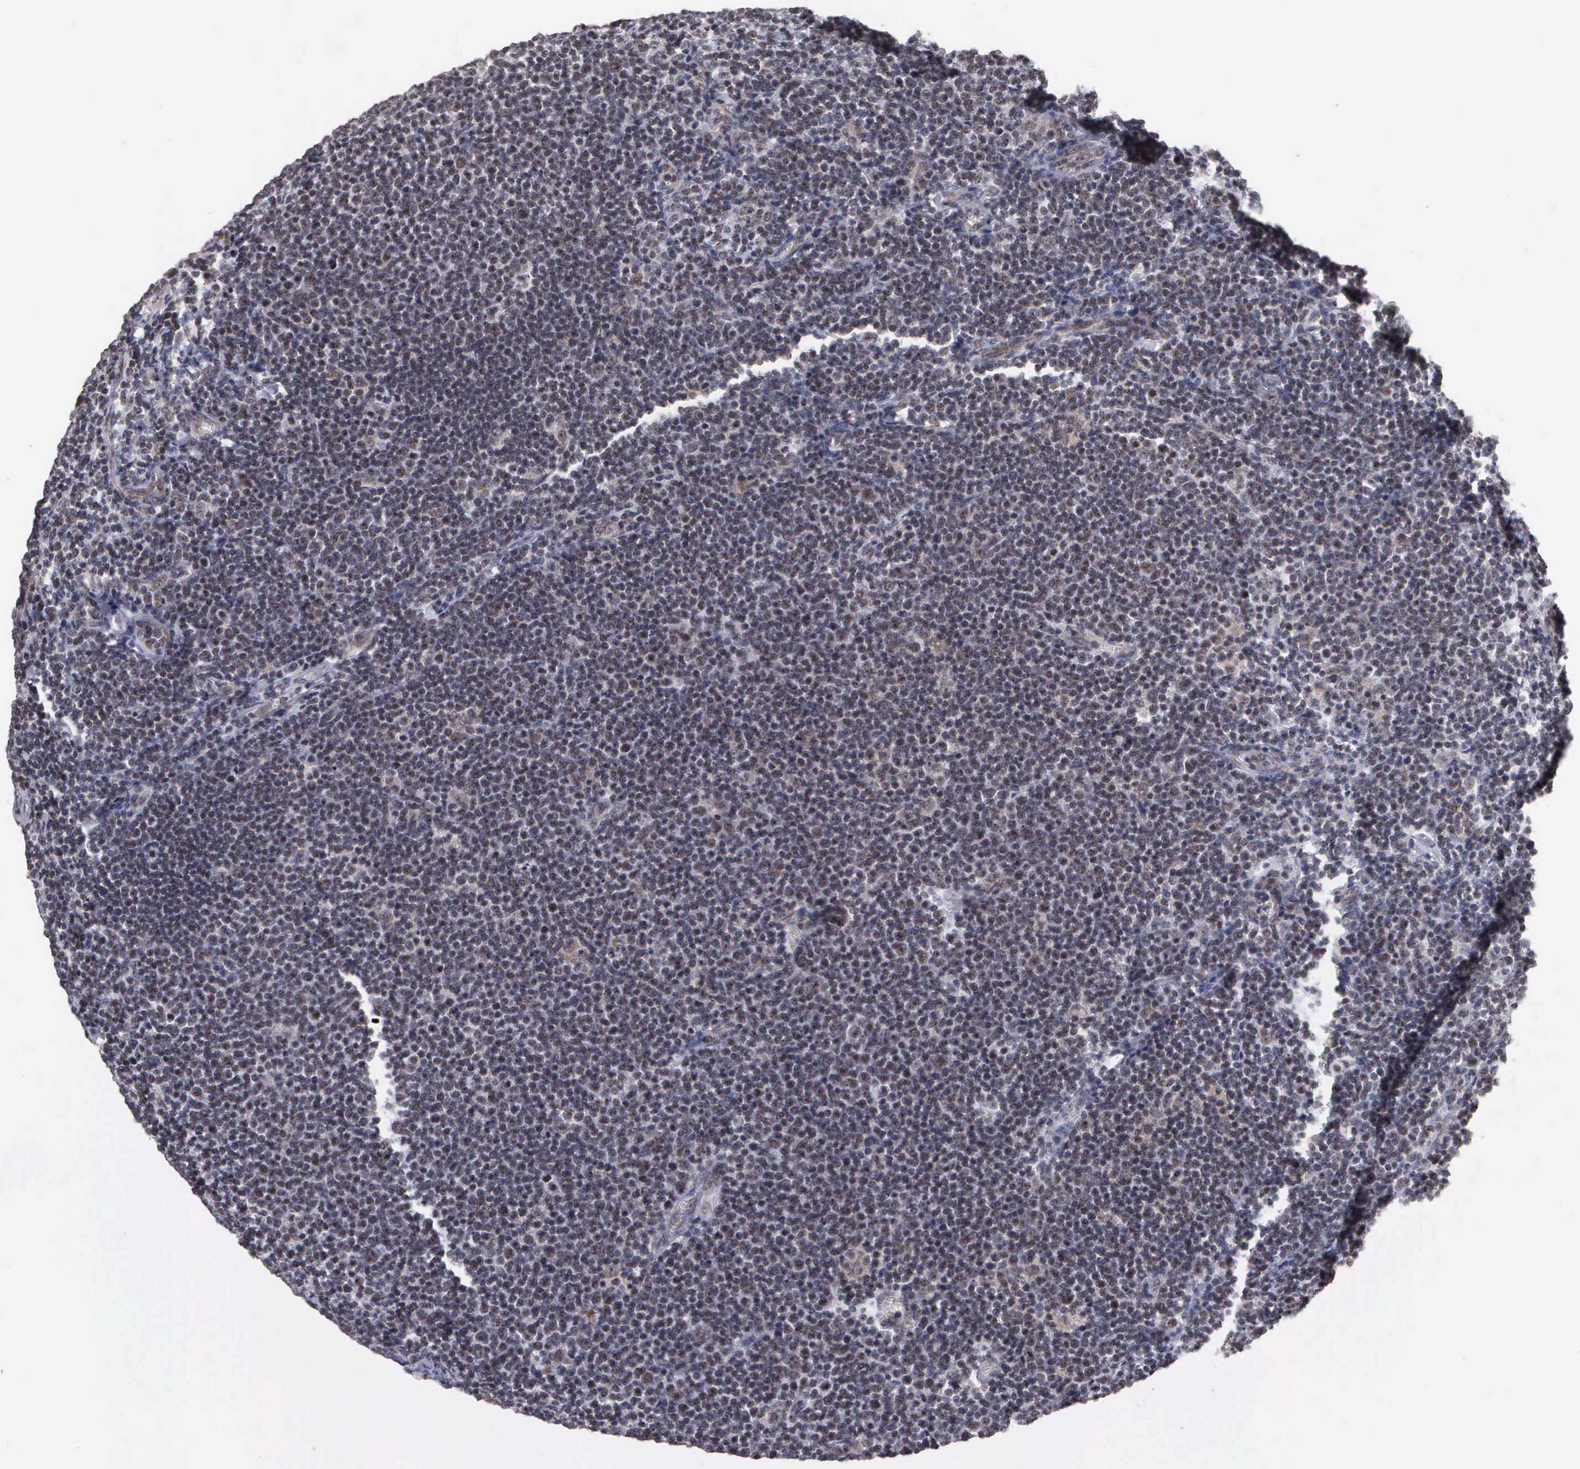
{"staining": {"intensity": "weak", "quantity": "25%-75%", "location": "cytoplasmic/membranous,nuclear"}, "tissue": "lymphoma", "cell_type": "Tumor cells", "image_type": "cancer", "snomed": [{"axis": "morphology", "description": "Malignant lymphoma, non-Hodgkin's type, Low grade"}, {"axis": "topography", "description": "Lymph node"}], "caption": "Immunohistochemistry (DAB (3,3'-diaminobenzidine)) staining of lymphoma demonstrates weak cytoplasmic/membranous and nuclear protein positivity in approximately 25%-75% of tumor cells.", "gene": "GTF2A1", "patient": {"sex": "male", "age": 74}}